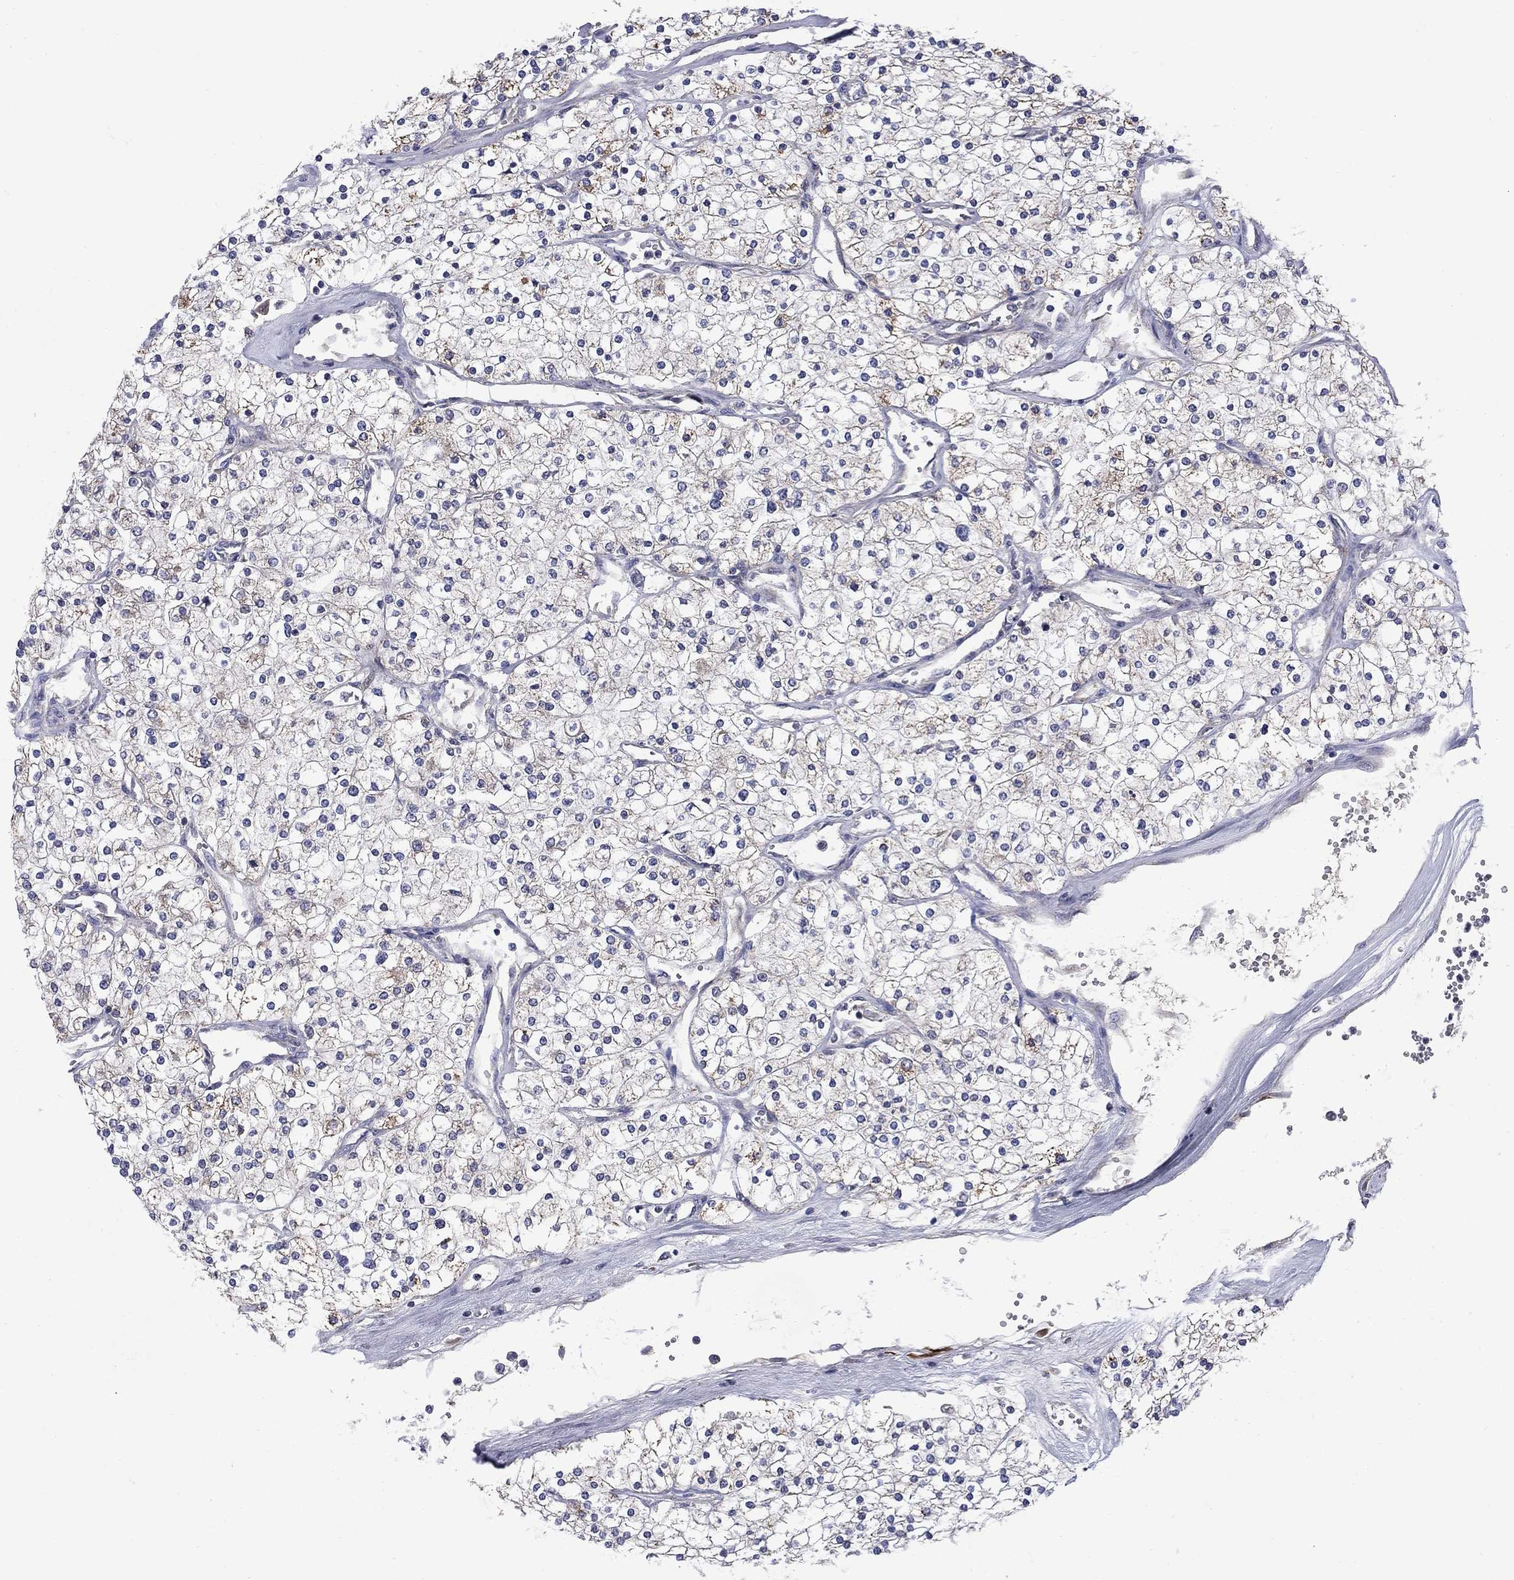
{"staining": {"intensity": "negative", "quantity": "none", "location": "none"}, "tissue": "renal cancer", "cell_type": "Tumor cells", "image_type": "cancer", "snomed": [{"axis": "morphology", "description": "Adenocarcinoma, NOS"}, {"axis": "topography", "description": "Kidney"}], "caption": "DAB immunohistochemical staining of renal cancer demonstrates no significant expression in tumor cells. The staining is performed using DAB brown chromogen with nuclei counter-stained in using hematoxylin.", "gene": "FRK", "patient": {"sex": "male", "age": 80}}